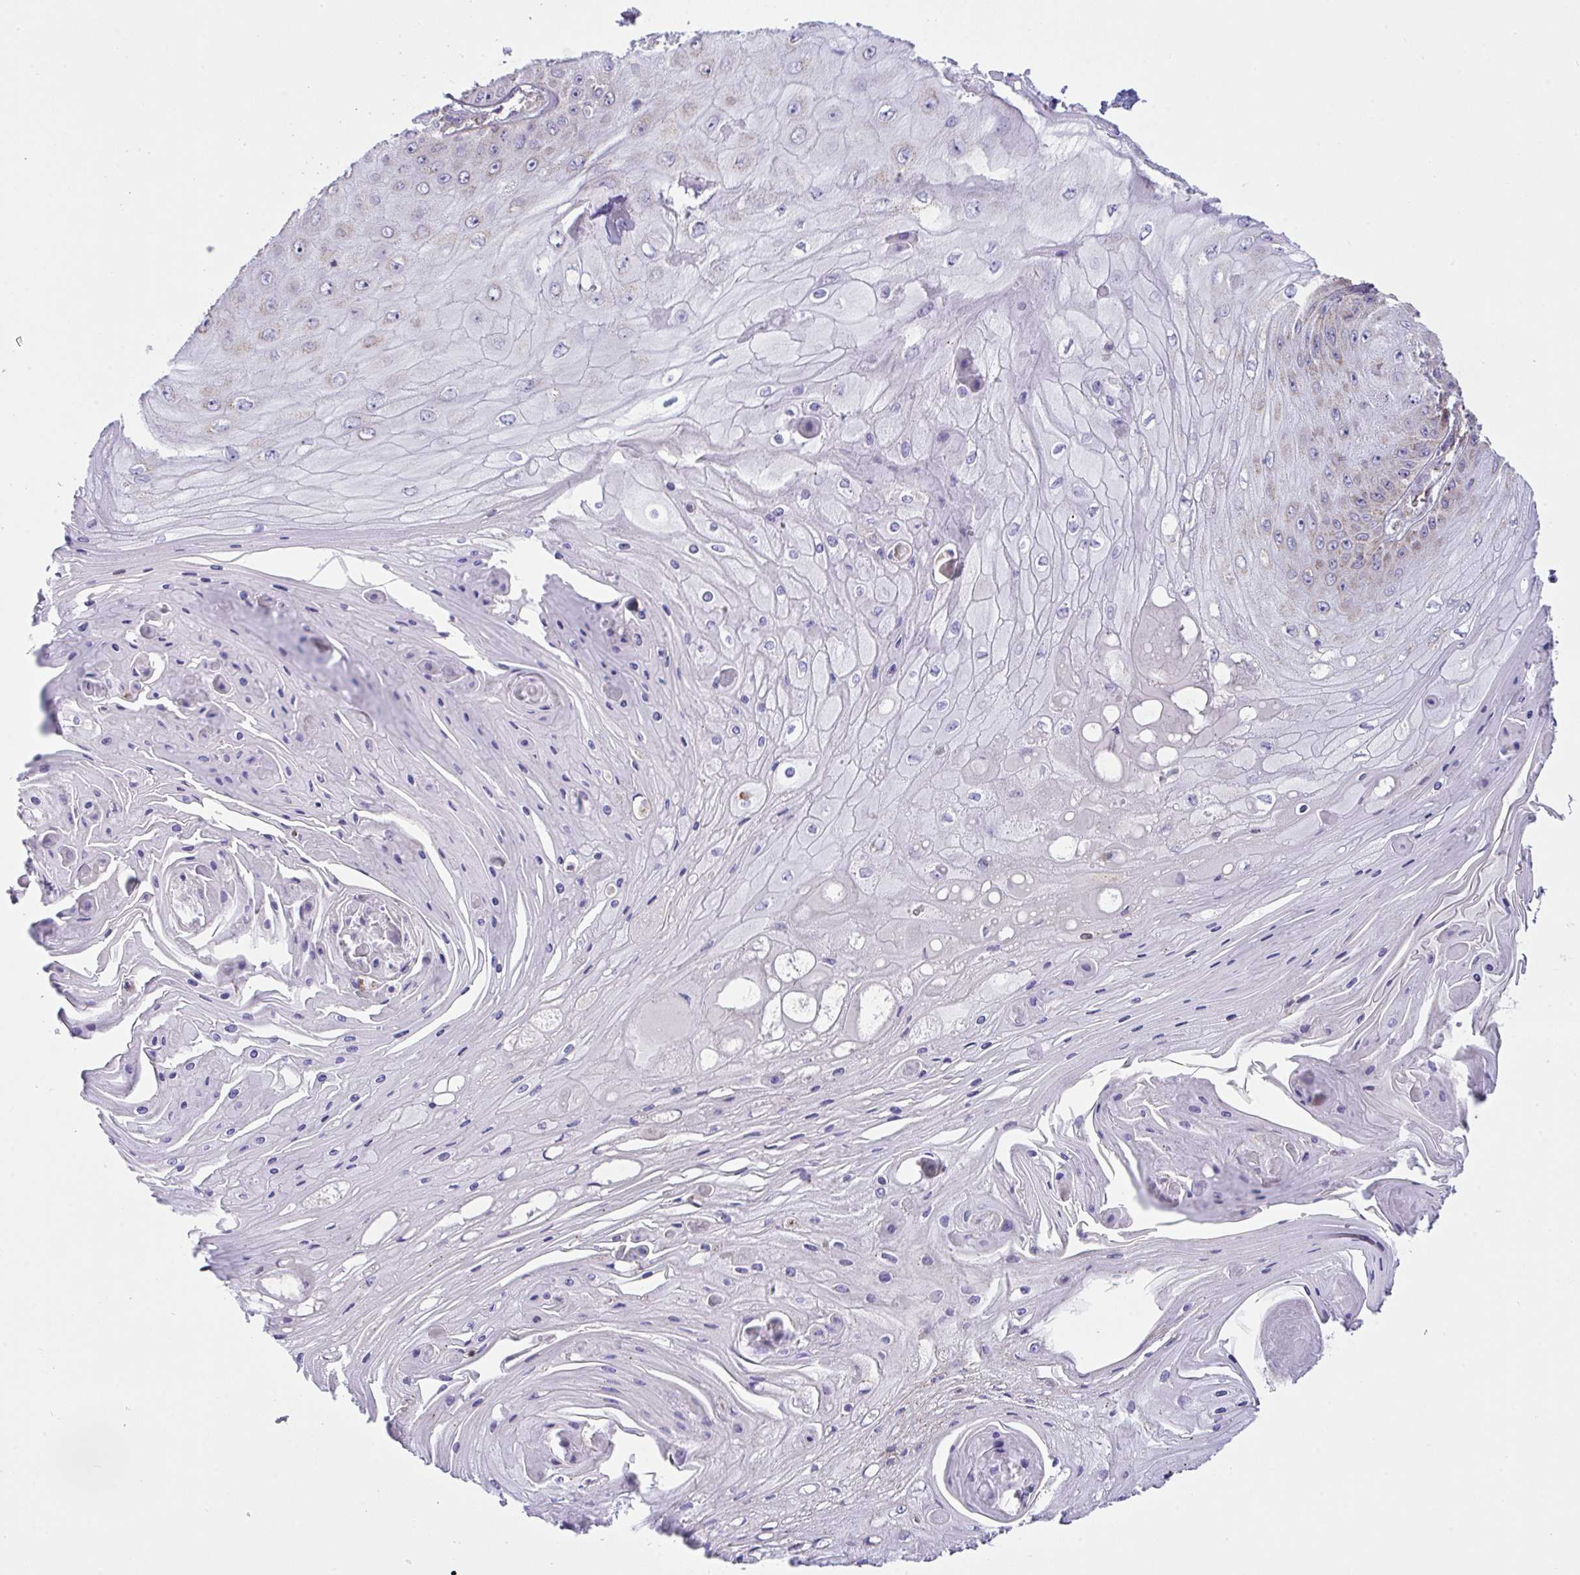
{"staining": {"intensity": "negative", "quantity": "none", "location": "none"}, "tissue": "skin cancer", "cell_type": "Tumor cells", "image_type": "cancer", "snomed": [{"axis": "morphology", "description": "Squamous cell carcinoma, NOS"}, {"axis": "topography", "description": "Skin"}], "caption": "Immunohistochemical staining of skin cancer demonstrates no significant expression in tumor cells.", "gene": "DOK7", "patient": {"sex": "male", "age": 70}}